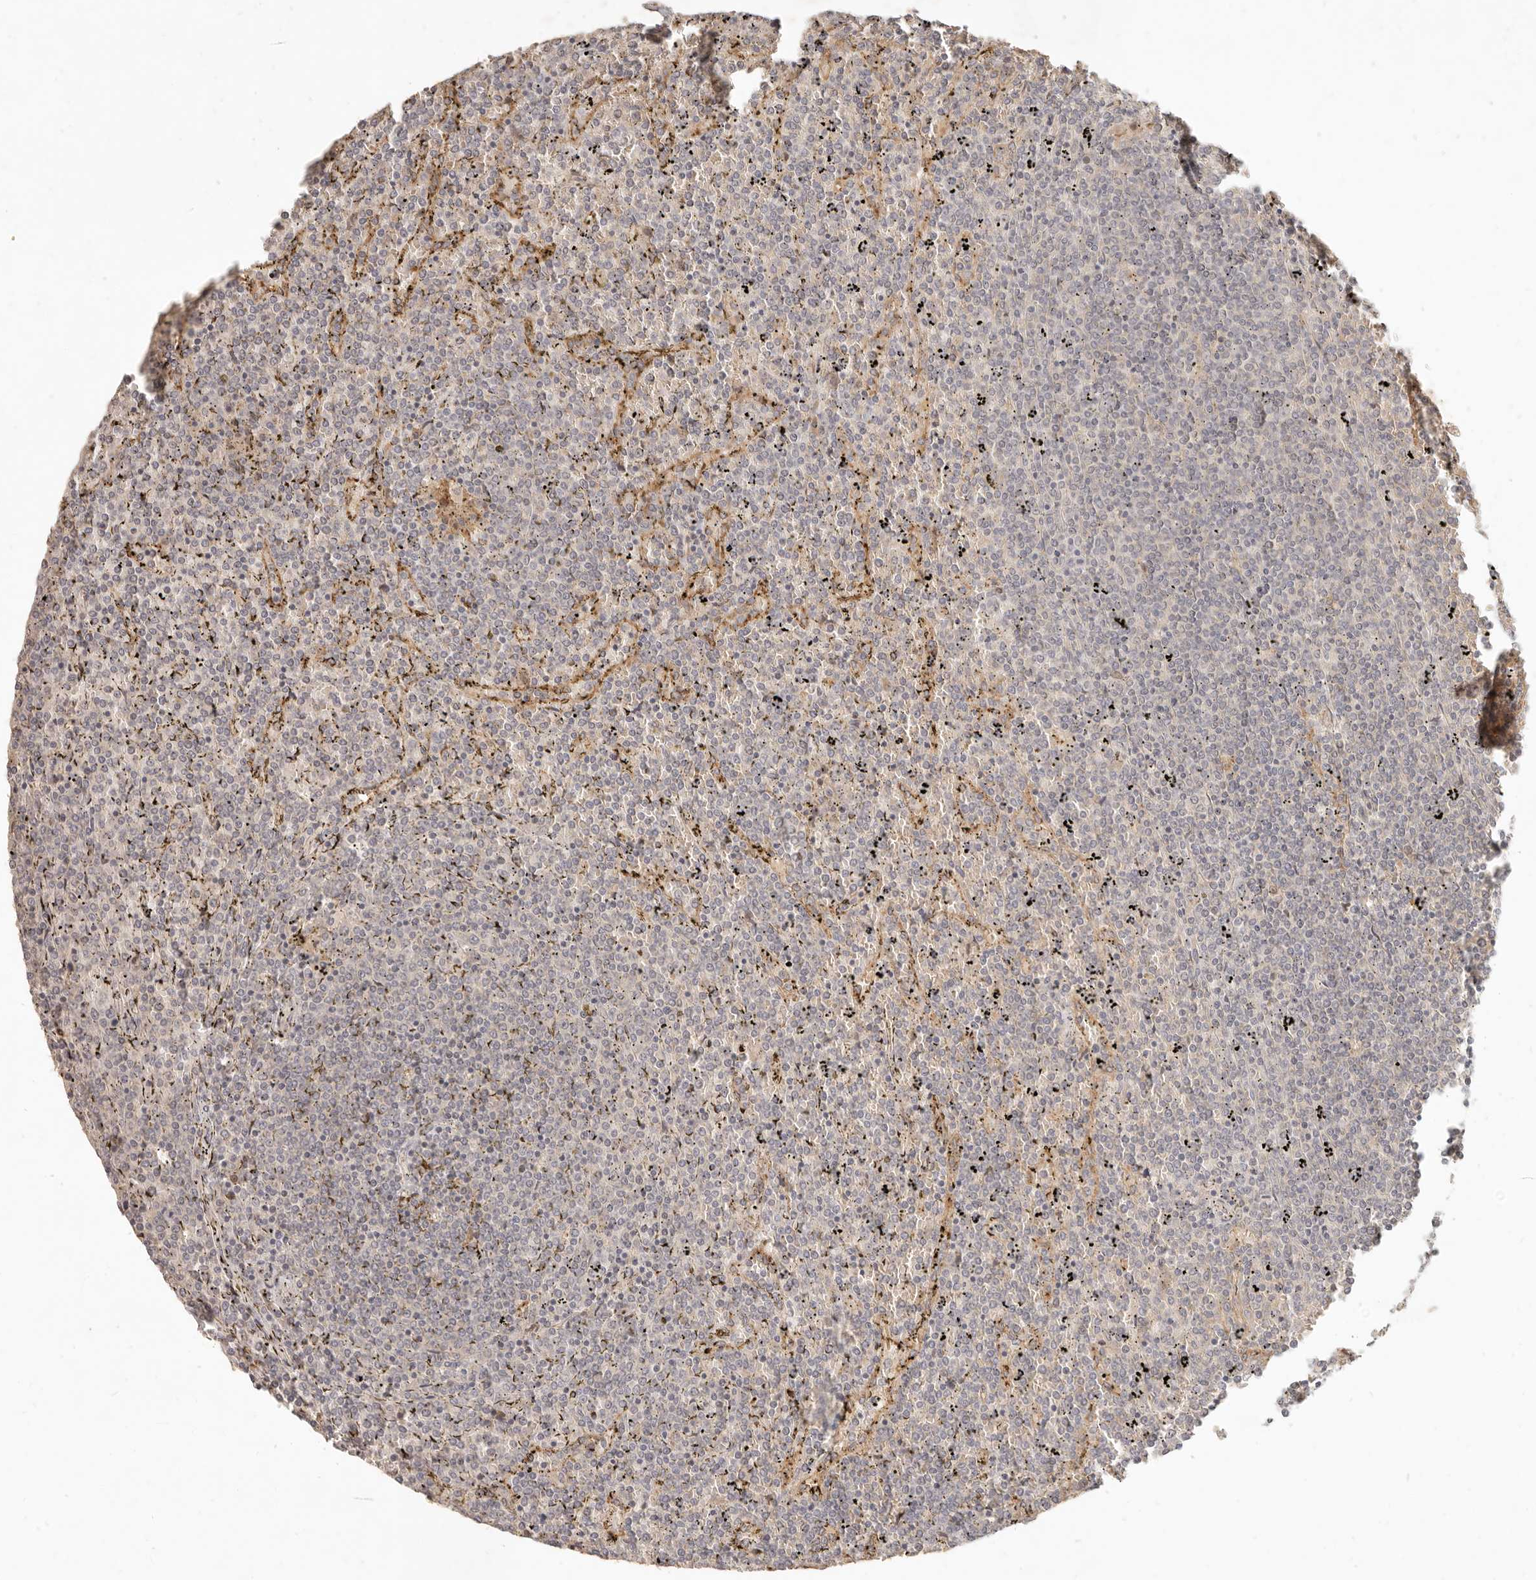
{"staining": {"intensity": "negative", "quantity": "none", "location": "none"}, "tissue": "lymphoma", "cell_type": "Tumor cells", "image_type": "cancer", "snomed": [{"axis": "morphology", "description": "Malignant lymphoma, non-Hodgkin's type, Low grade"}, {"axis": "topography", "description": "Spleen"}], "caption": "DAB immunohistochemical staining of low-grade malignant lymphoma, non-Hodgkin's type exhibits no significant staining in tumor cells. (Brightfield microscopy of DAB immunohistochemistry (IHC) at high magnification).", "gene": "UBXN11", "patient": {"sex": "female", "age": 19}}